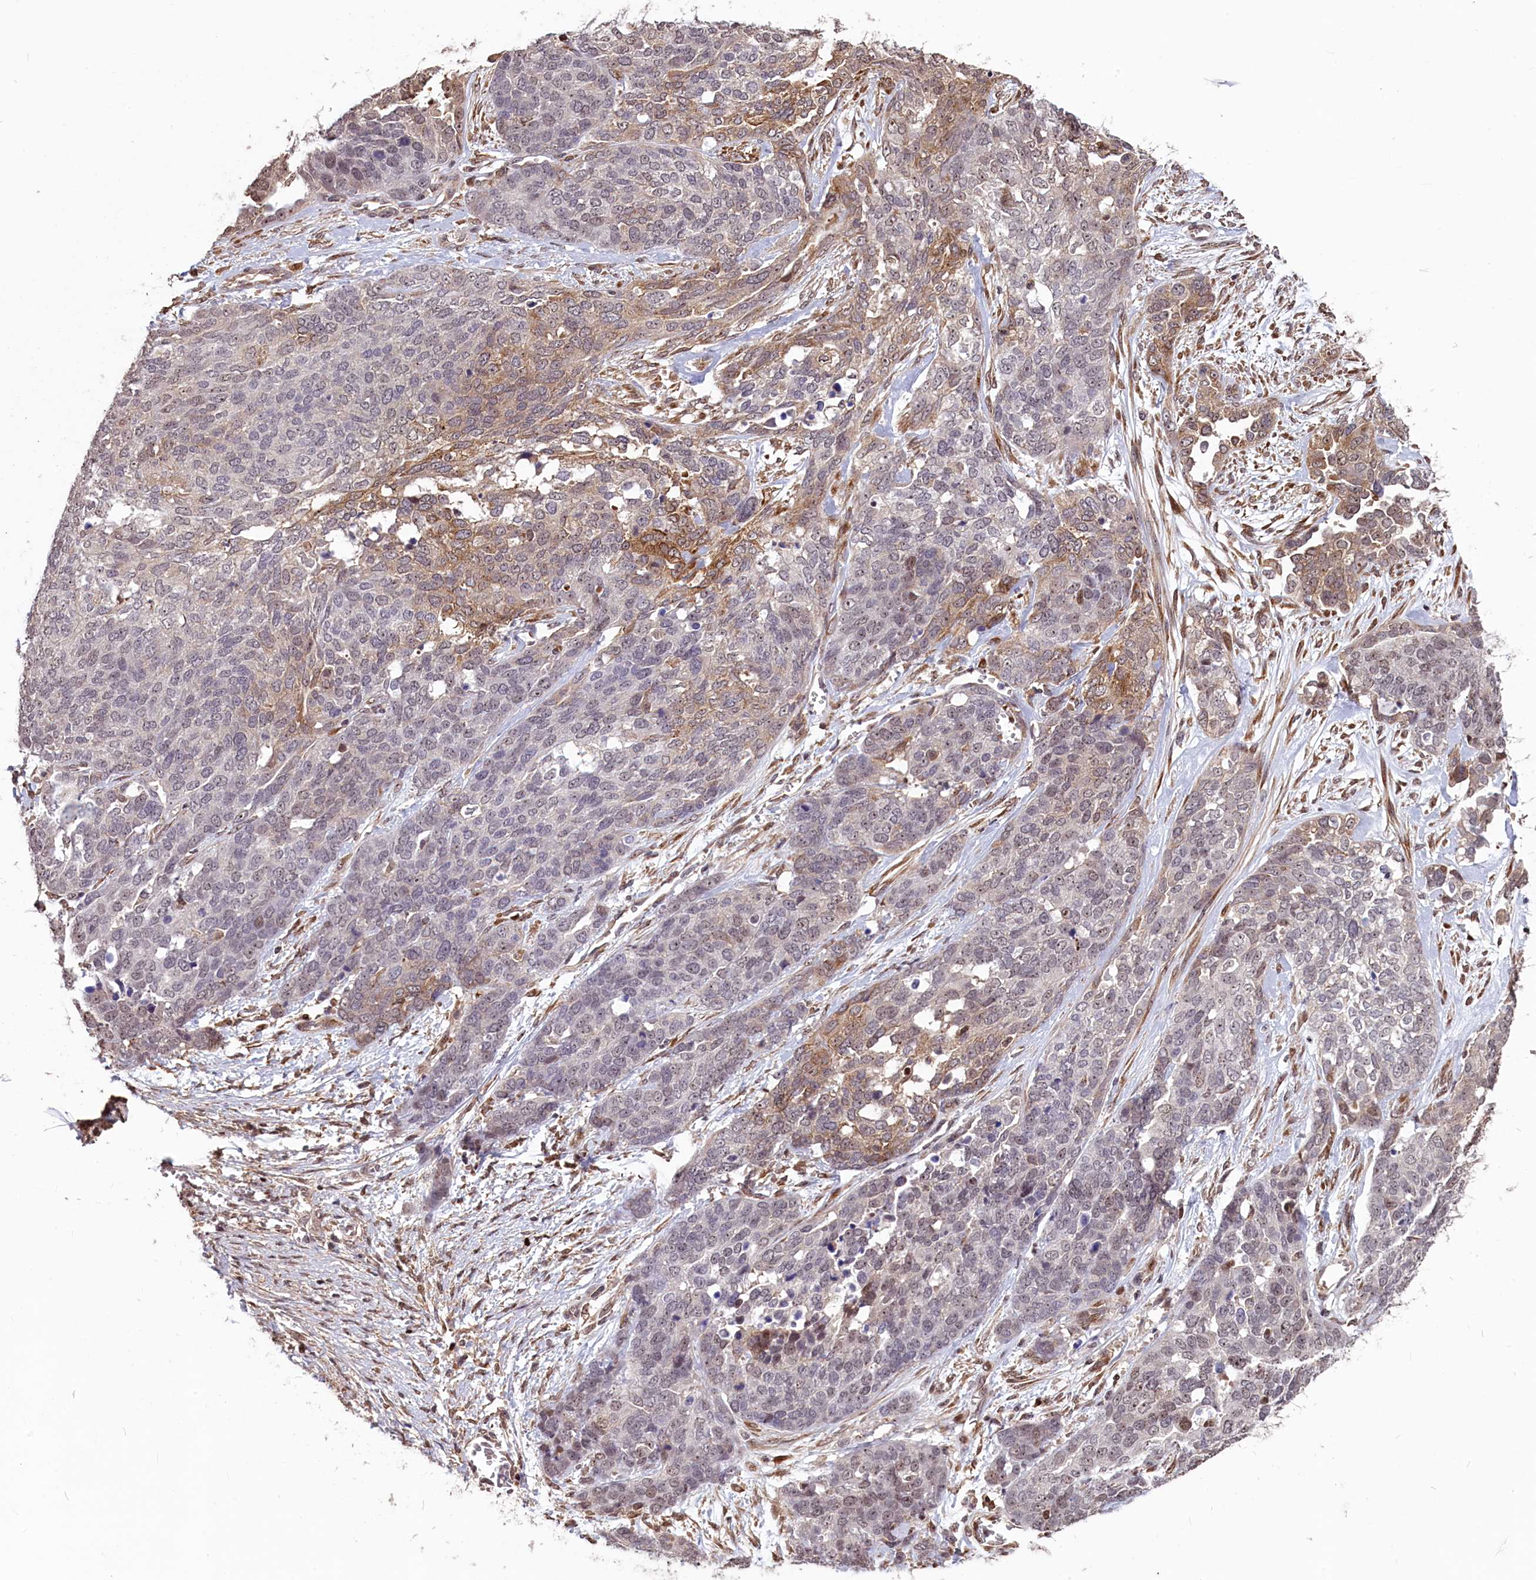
{"staining": {"intensity": "moderate", "quantity": "<25%", "location": "cytoplasmic/membranous"}, "tissue": "ovarian cancer", "cell_type": "Tumor cells", "image_type": "cancer", "snomed": [{"axis": "morphology", "description": "Cystadenocarcinoma, serous, NOS"}, {"axis": "topography", "description": "Ovary"}], "caption": "Human ovarian cancer (serous cystadenocarcinoma) stained for a protein (brown) exhibits moderate cytoplasmic/membranous positive expression in about <25% of tumor cells.", "gene": "SHFL", "patient": {"sex": "female", "age": 44}}